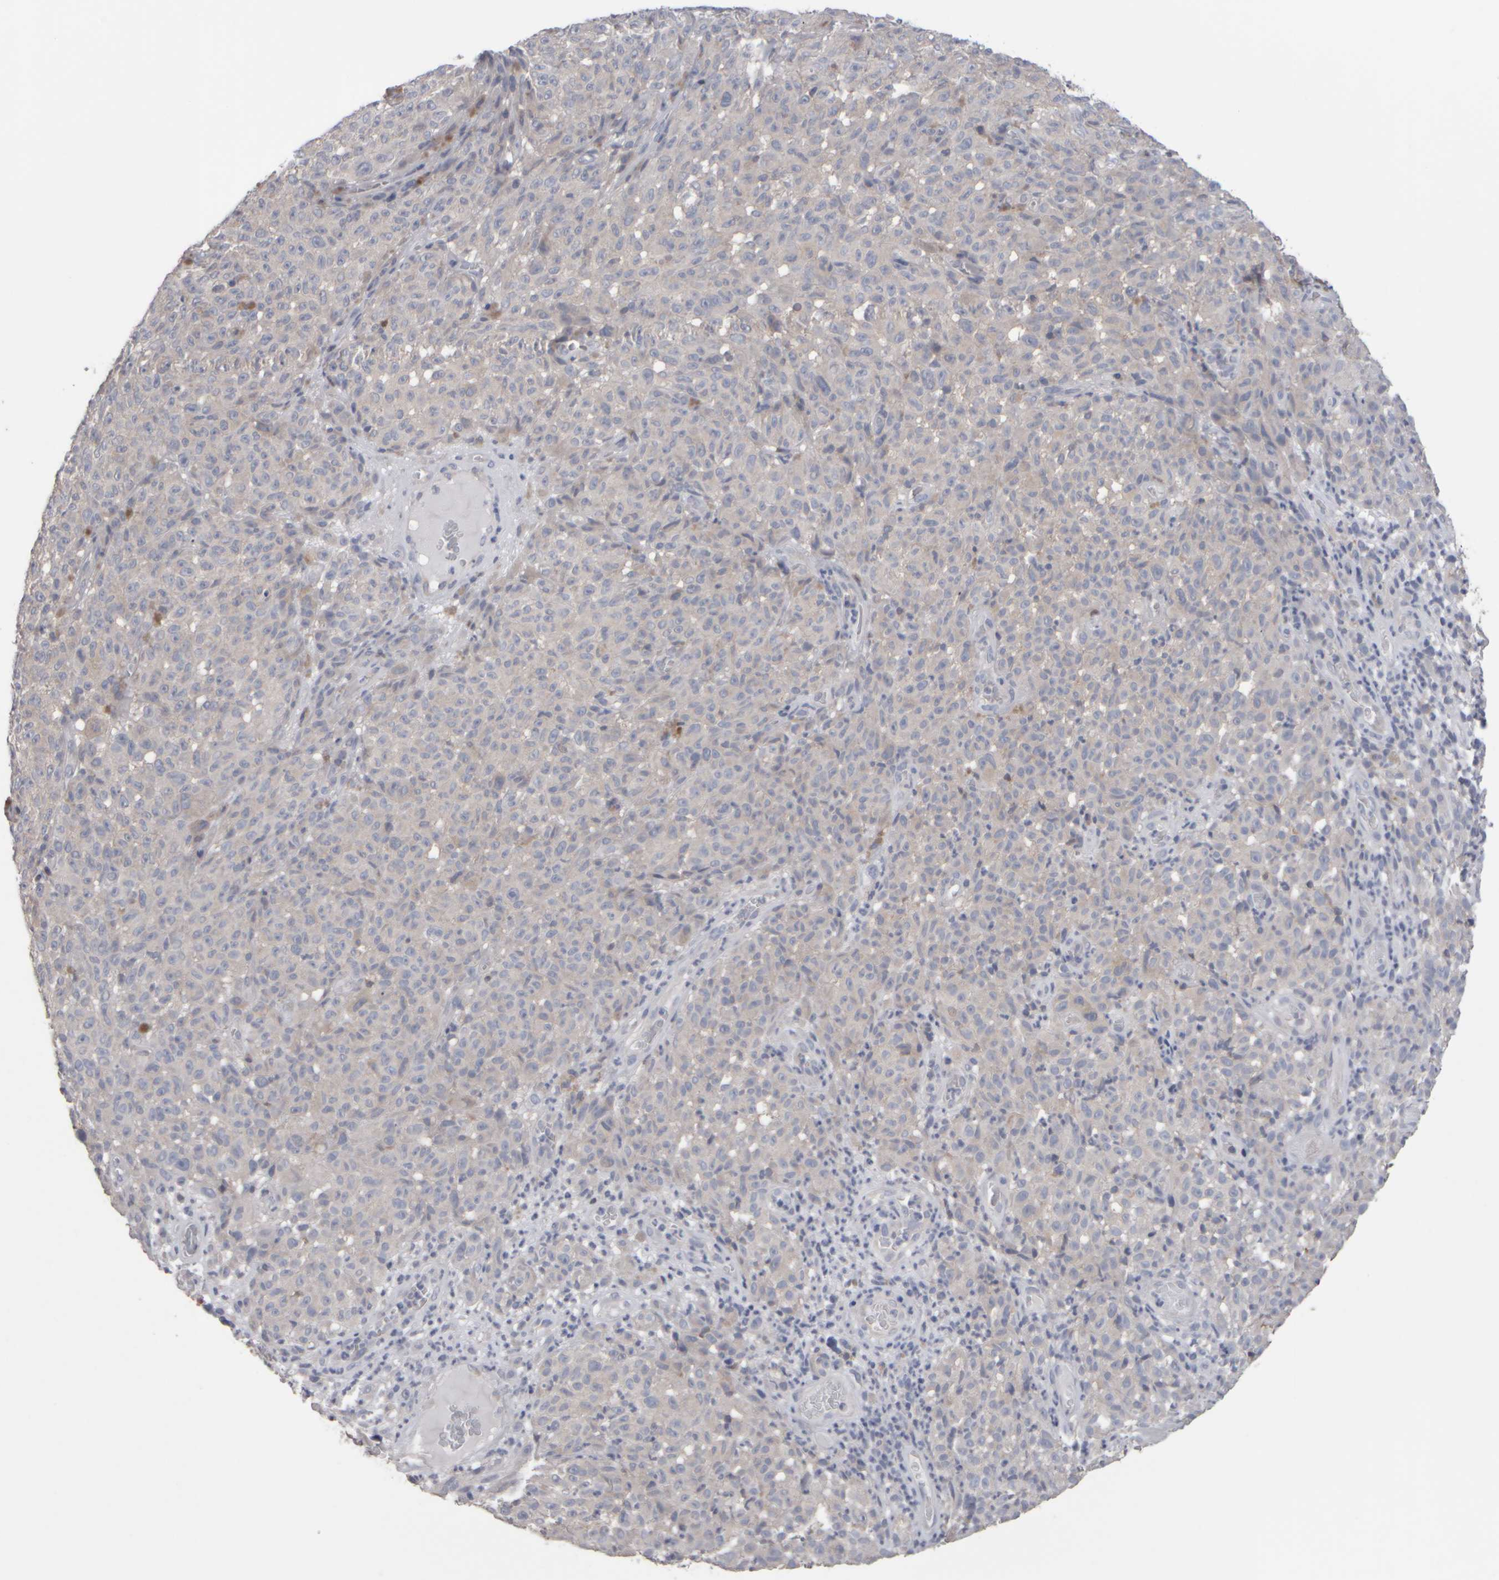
{"staining": {"intensity": "negative", "quantity": "none", "location": "none"}, "tissue": "melanoma", "cell_type": "Tumor cells", "image_type": "cancer", "snomed": [{"axis": "morphology", "description": "Malignant melanoma, NOS"}, {"axis": "topography", "description": "Skin"}], "caption": "High magnification brightfield microscopy of melanoma stained with DAB (3,3'-diaminobenzidine) (brown) and counterstained with hematoxylin (blue): tumor cells show no significant expression. Nuclei are stained in blue.", "gene": "EPHX2", "patient": {"sex": "female", "age": 82}}